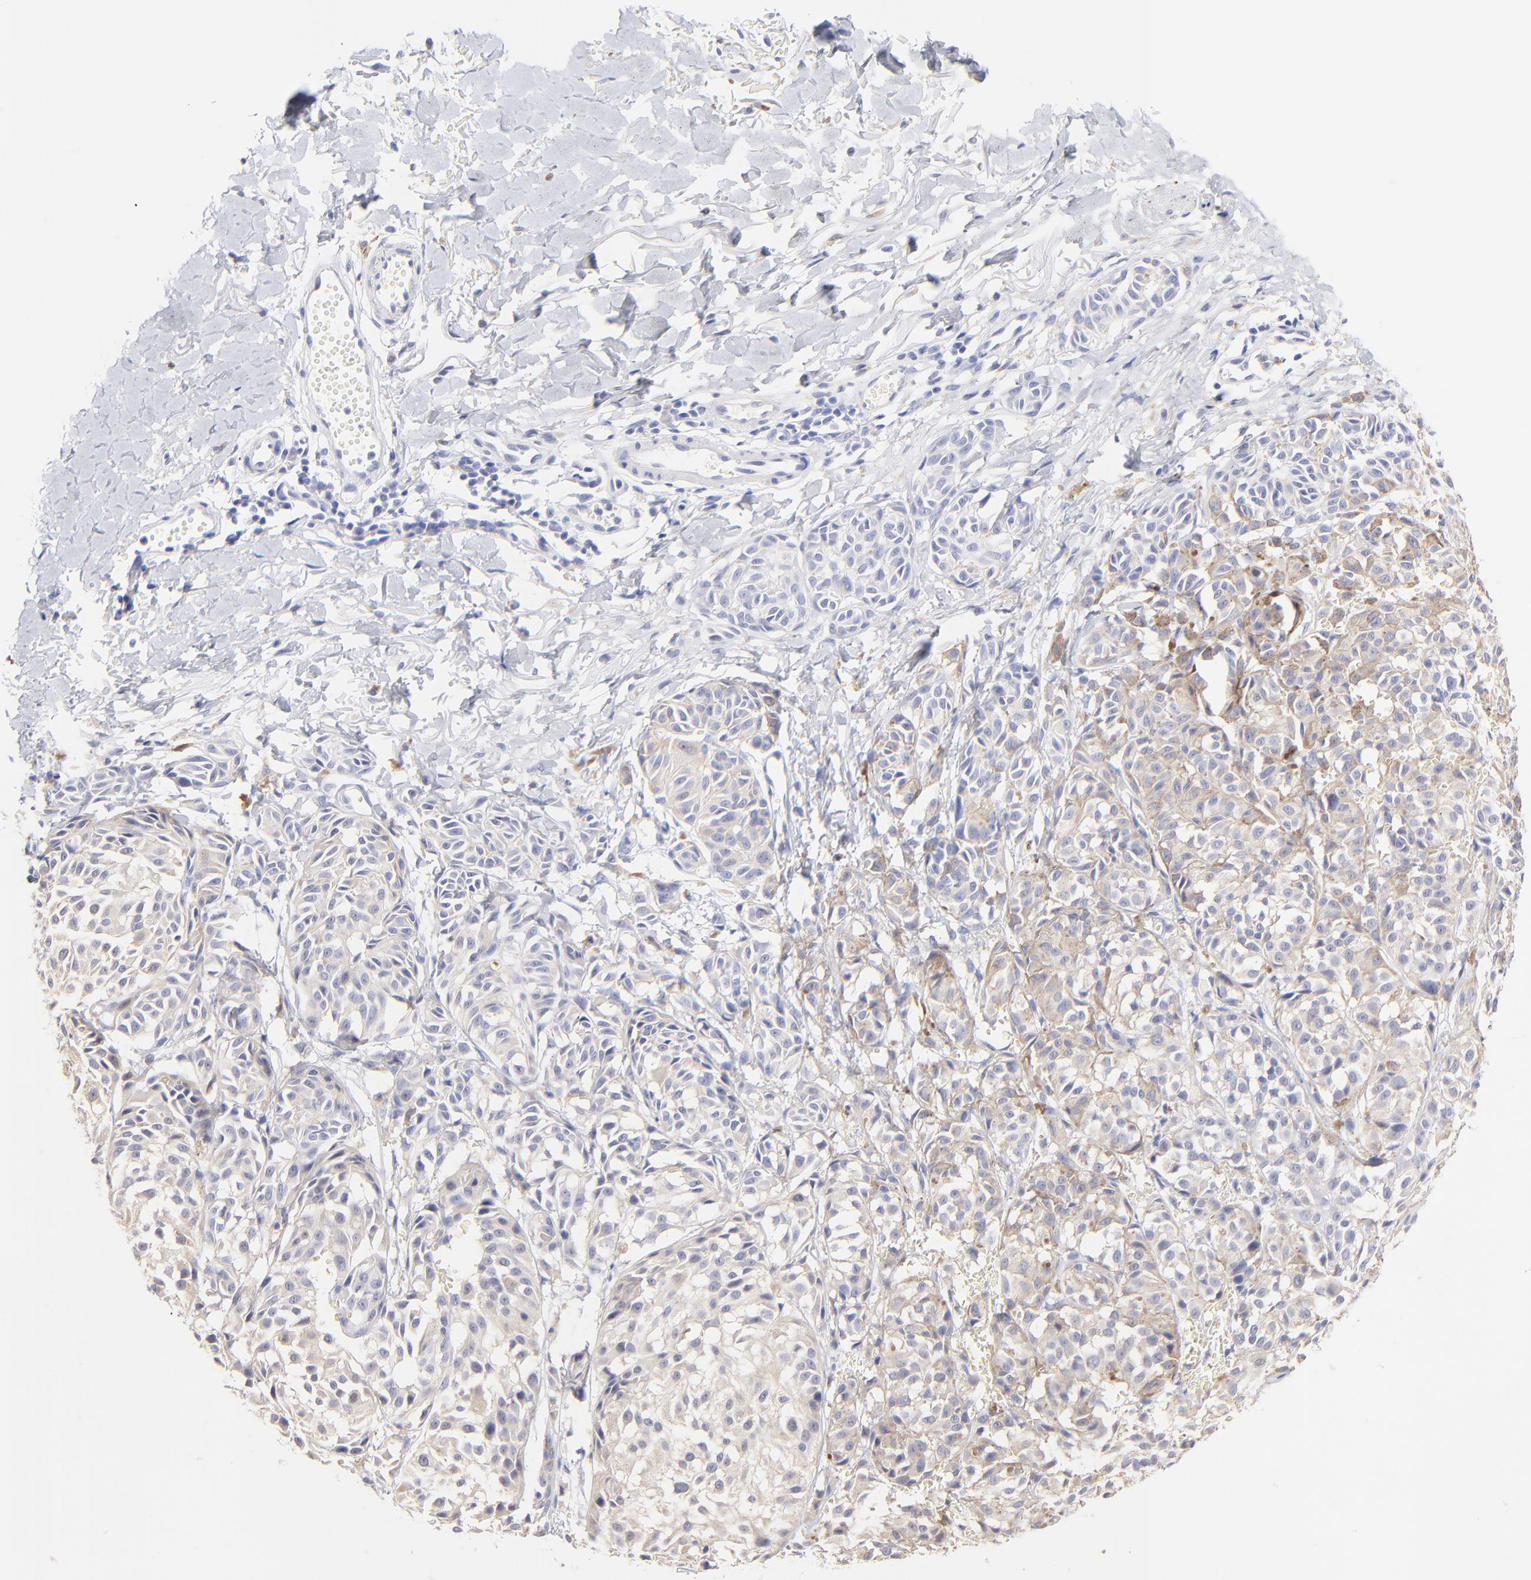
{"staining": {"intensity": "weak", "quantity": "25%-75%", "location": "cytoplasmic/membranous"}, "tissue": "melanoma", "cell_type": "Tumor cells", "image_type": "cancer", "snomed": [{"axis": "morphology", "description": "Malignant melanoma, NOS"}, {"axis": "topography", "description": "Skin"}], "caption": "Immunohistochemistry micrograph of melanoma stained for a protein (brown), which displays low levels of weak cytoplasmic/membranous expression in about 25%-75% of tumor cells.", "gene": "RAB3A", "patient": {"sex": "male", "age": 76}}